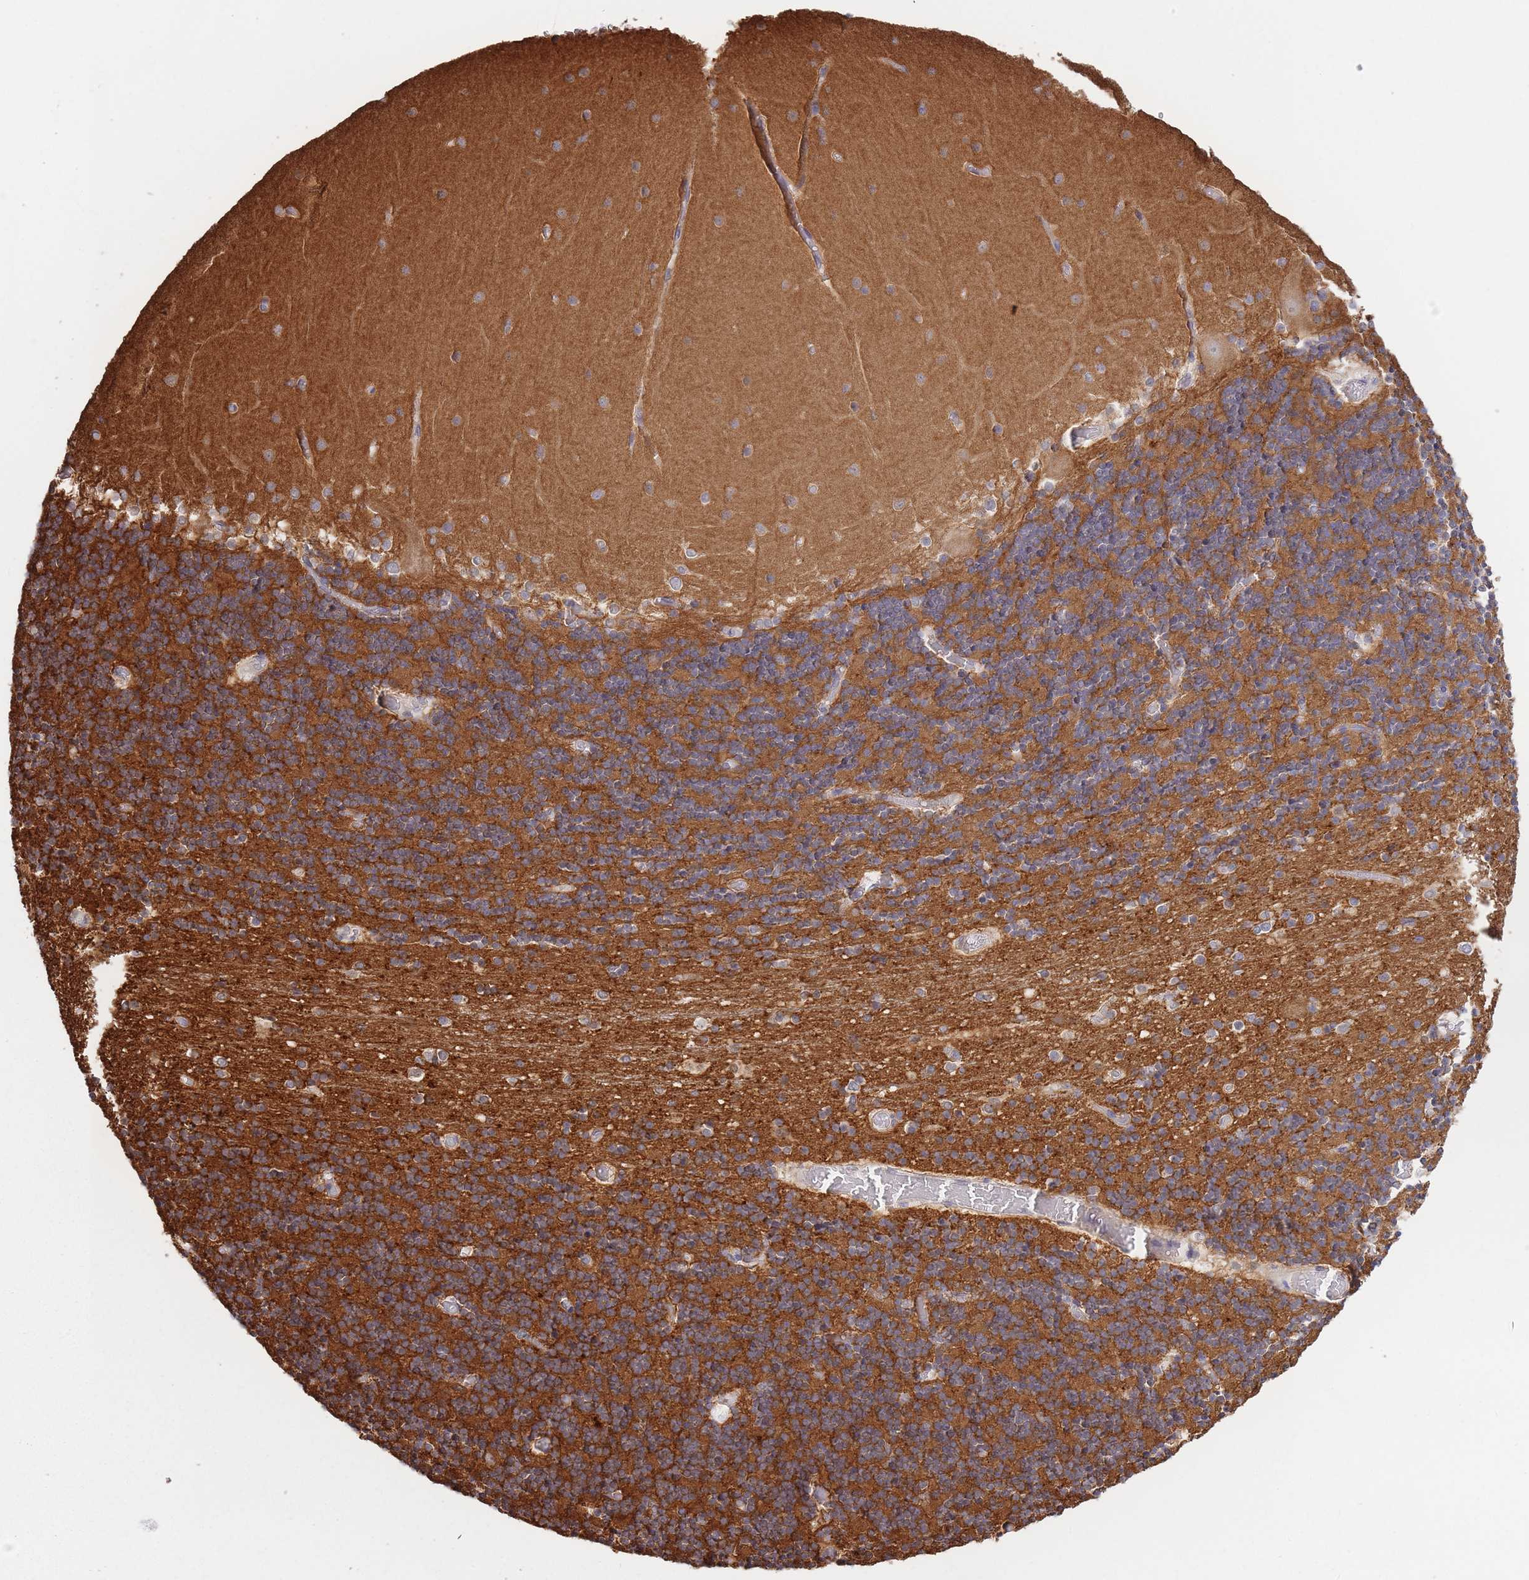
{"staining": {"intensity": "strong", "quantity": ">75%", "location": "cytoplasmic/membranous"}, "tissue": "cerebellum", "cell_type": "Cells in granular layer", "image_type": "normal", "snomed": [{"axis": "morphology", "description": "Normal tissue, NOS"}, {"axis": "topography", "description": "Cerebellum"}], "caption": "Immunohistochemical staining of benign human cerebellum exhibits strong cytoplasmic/membranous protein positivity in about >75% of cells in granular layer.", "gene": "EXOSC8", "patient": {"sex": "female", "age": 28}}